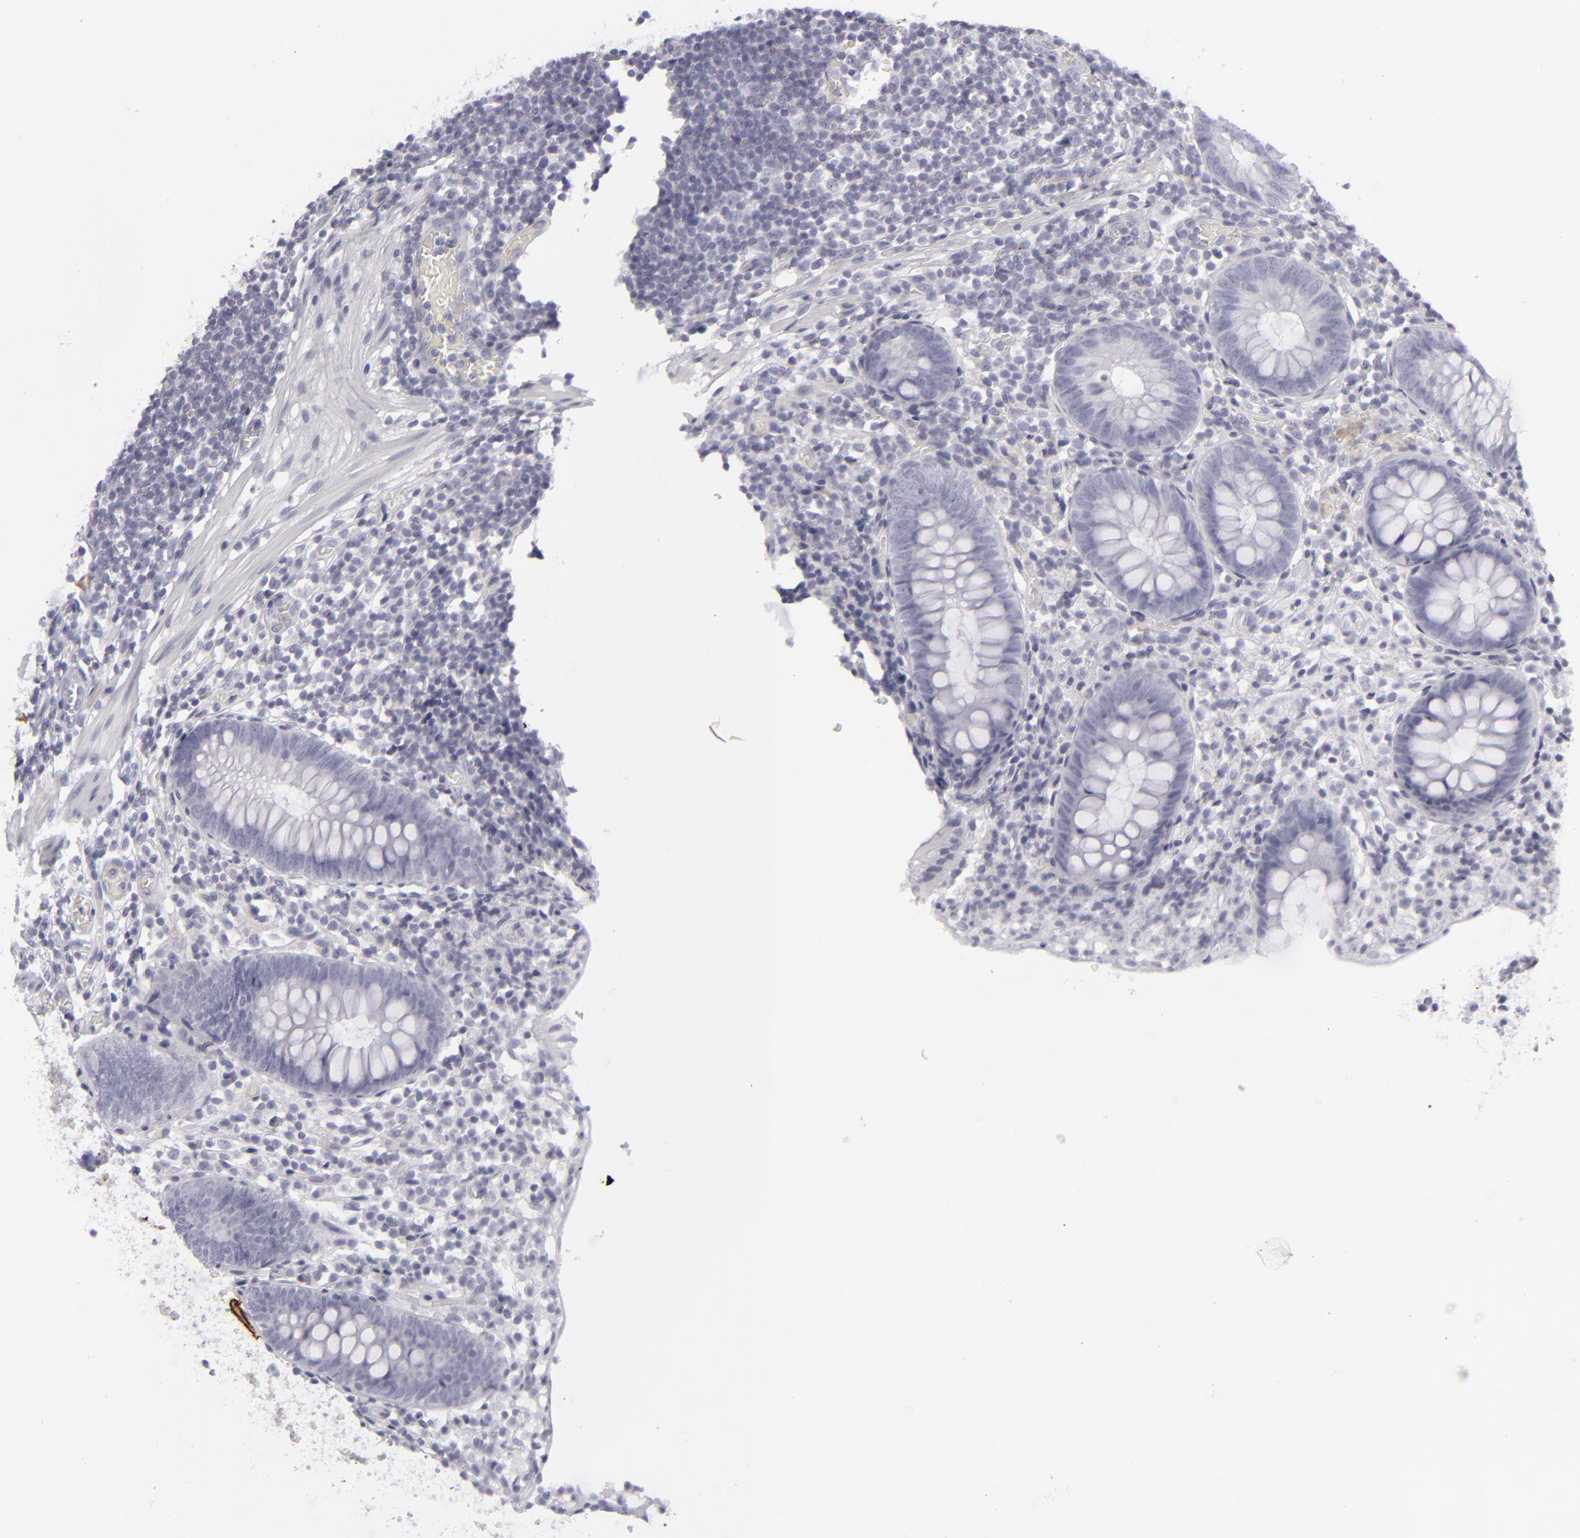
{"staining": {"intensity": "negative", "quantity": "none", "location": "none"}, "tissue": "appendix", "cell_type": "Glandular cells", "image_type": "normal", "snomed": [{"axis": "morphology", "description": "Normal tissue, NOS"}, {"axis": "topography", "description": "Appendix"}], "caption": "IHC micrograph of unremarkable appendix stained for a protein (brown), which reveals no expression in glandular cells.", "gene": "KRT1", "patient": {"sex": "male", "age": 38}}